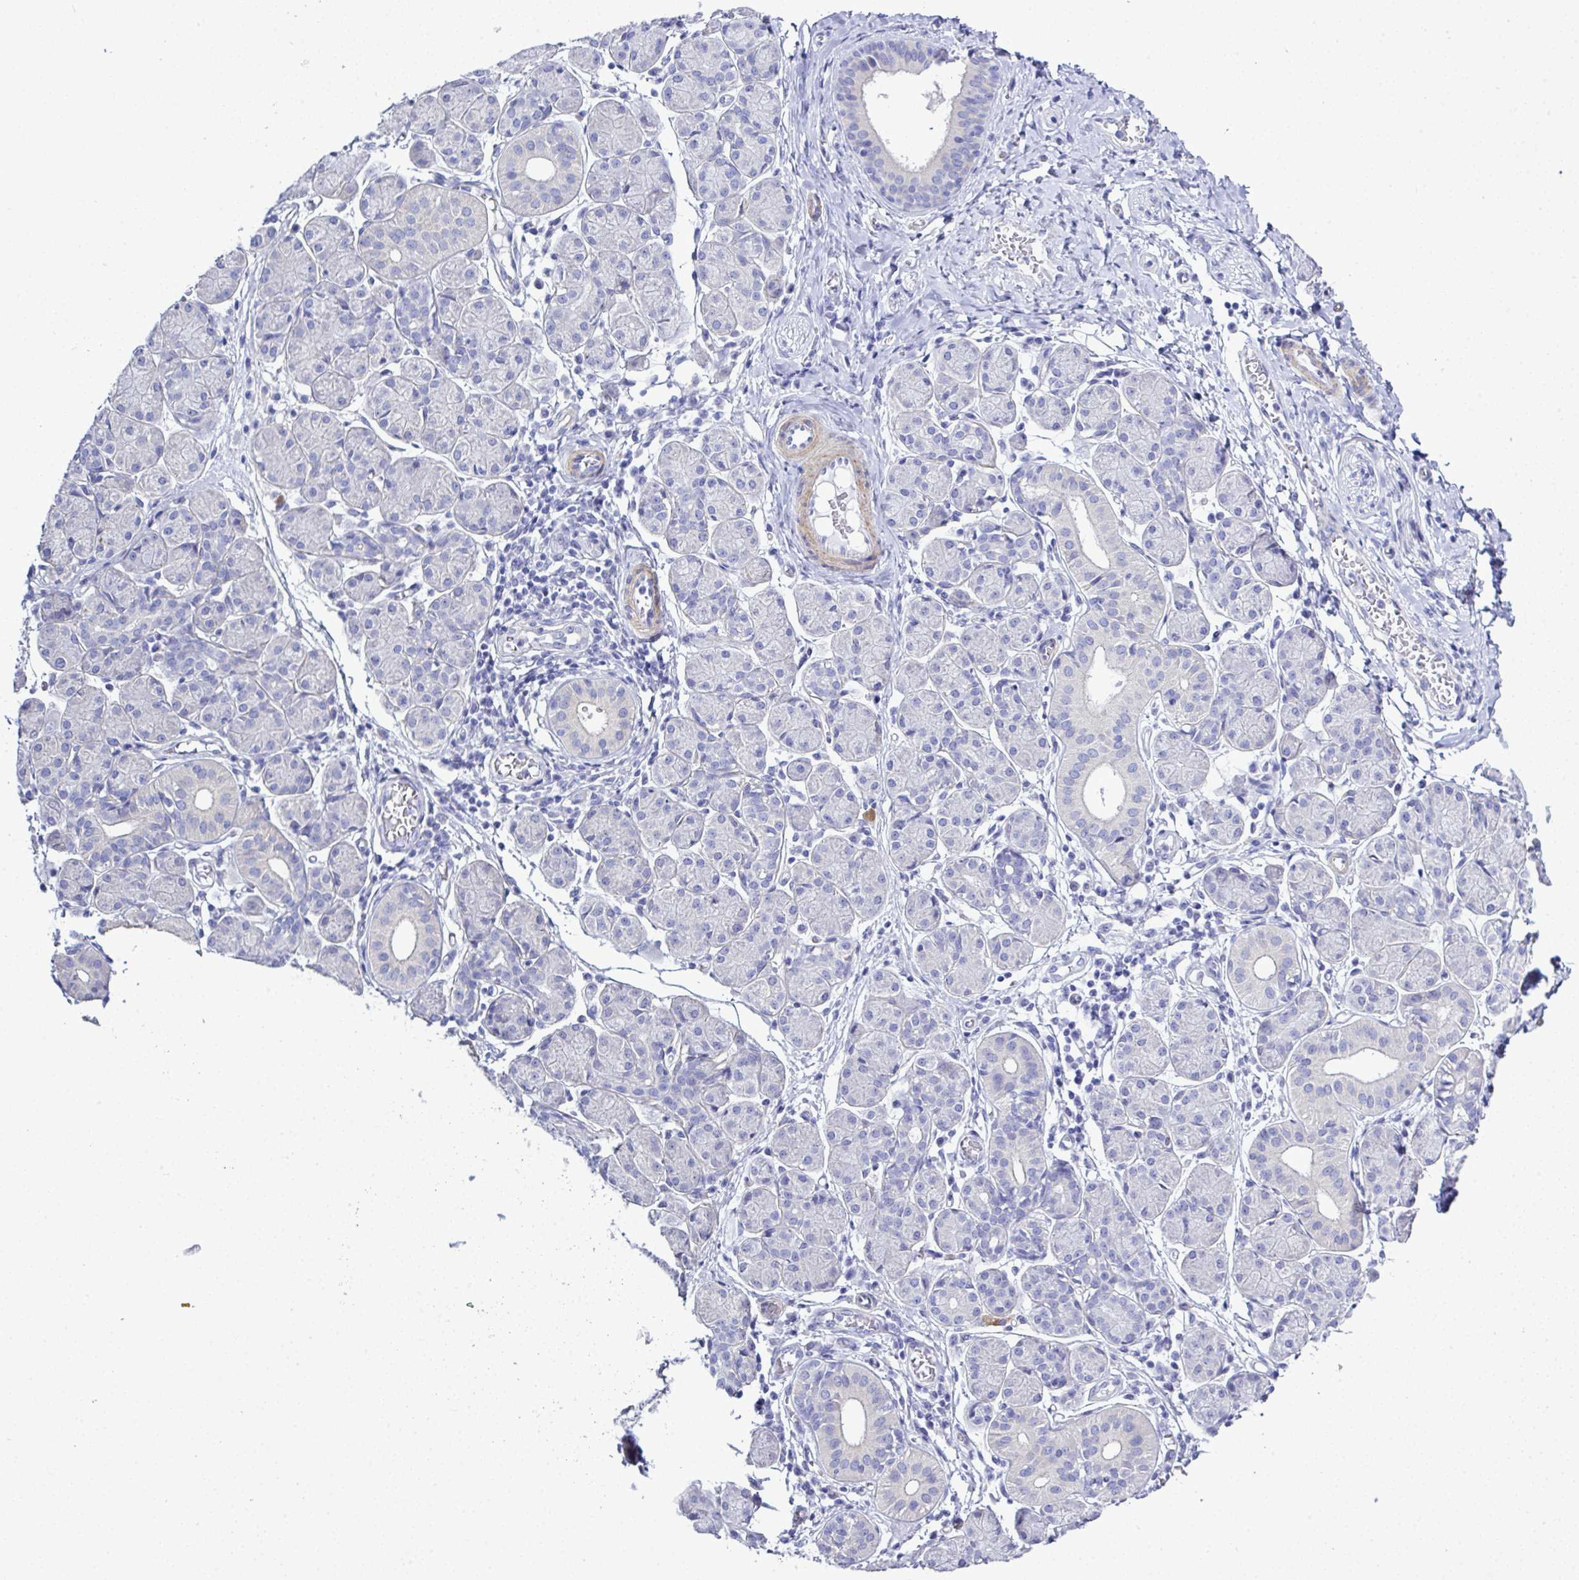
{"staining": {"intensity": "negative", "quantity": "none", "location": "none"}, "tissue": "salivary gland", "cell_type": "Glandular cells", "image_type": "normal", "snomed": [{"axis": "morphology", "description": "Normal tissue, NOS"}, {"axis": "morphology", "description": "Inflammation, NOS"}, {"axis": "topography", "description": "Lymph node"}, {"axis": "topography", "description": "Salivary gland"}], "caption": "DAB immunohistochemical staining of benign human salivary gland demonstrates no significant positivity in glandular cells.", "gene": "MED11", "patient": {"sex": "male", "age": 3}}